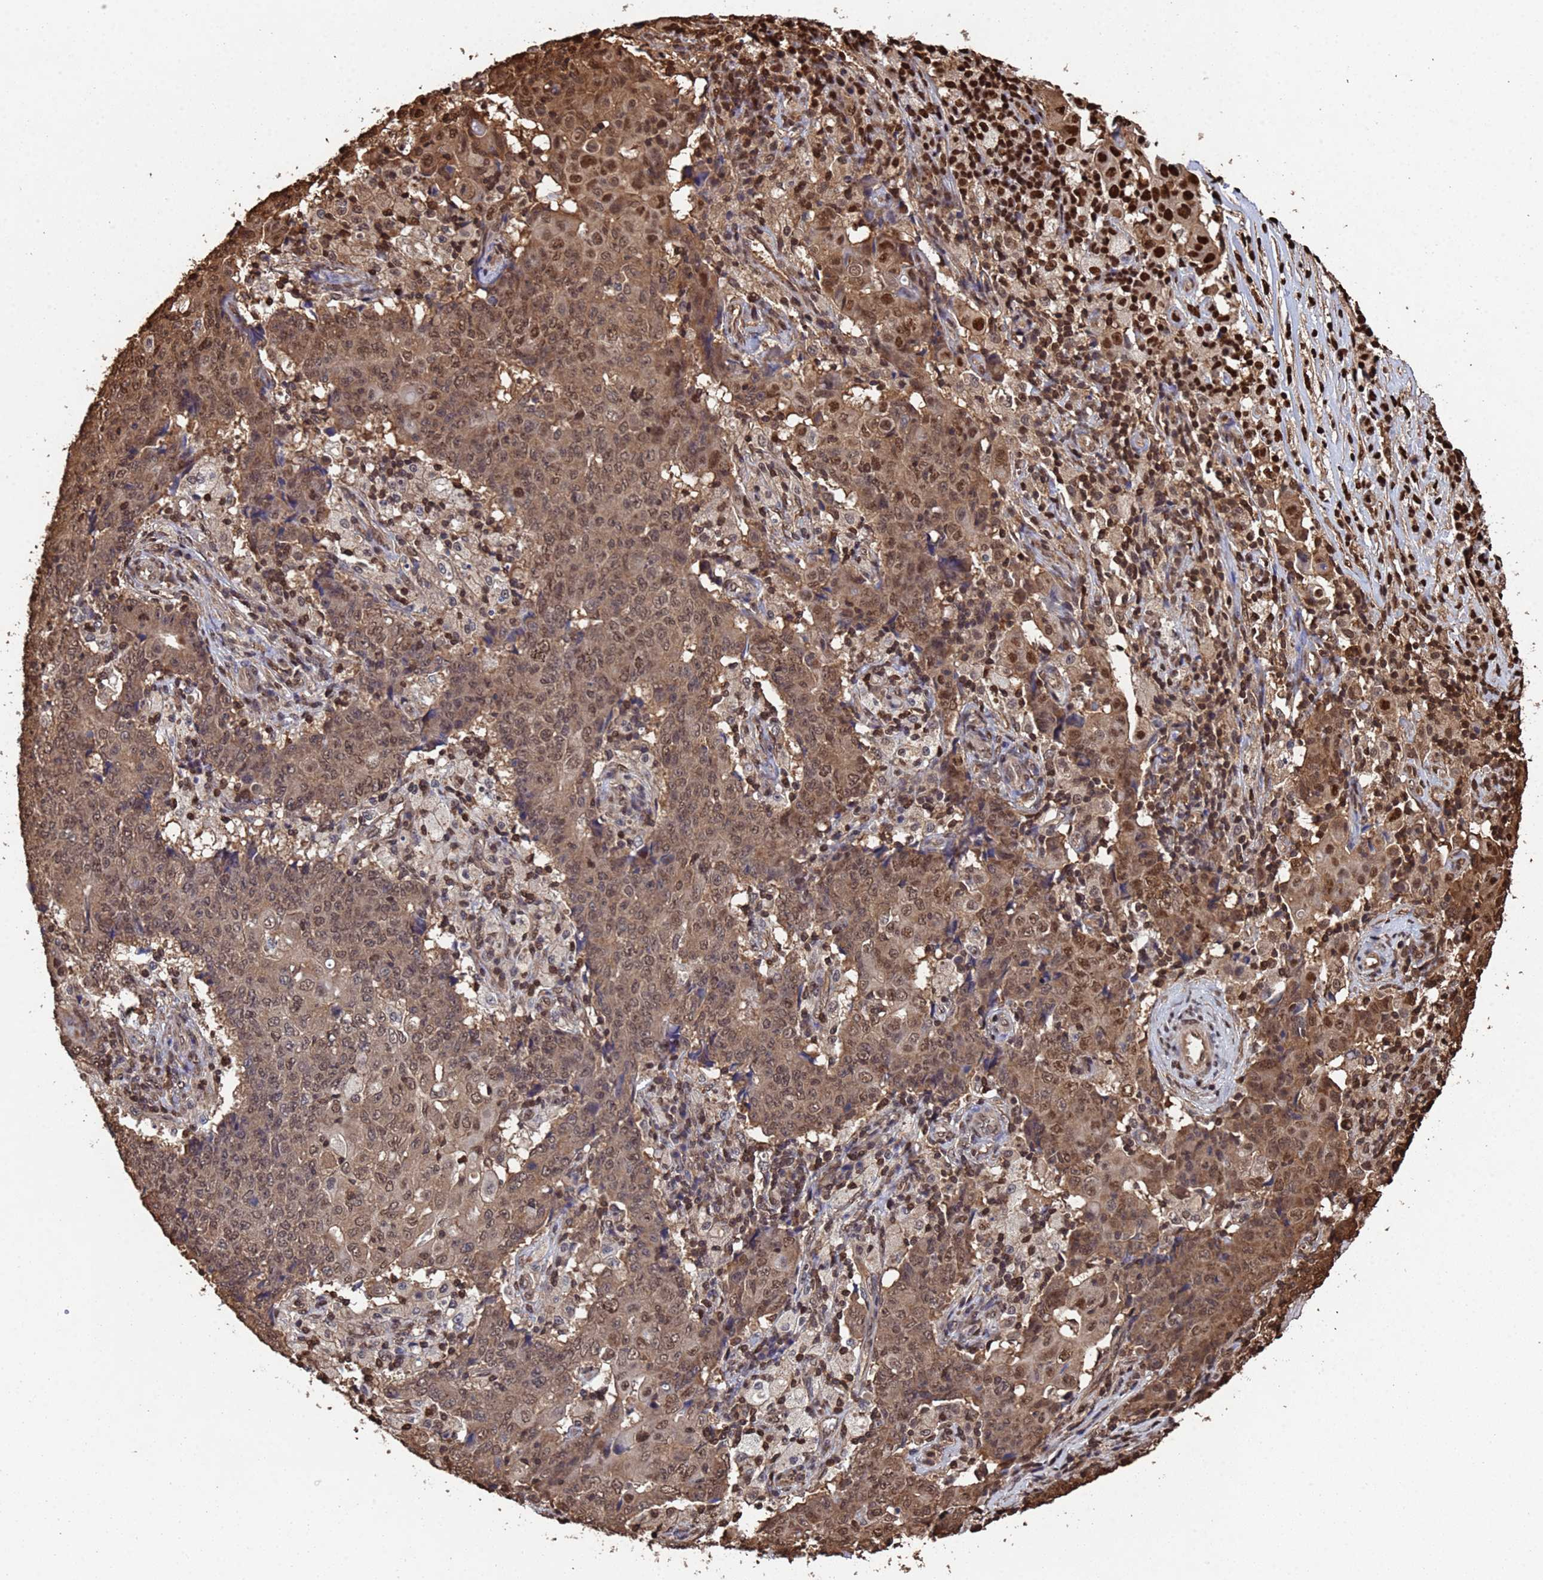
{"staining": {"intensity": "moderate", "quantity": ">75%", "location": "cytoplasmic/membranous,nuclear"}, "tissue": "ovarian cancer", "cell_type": "Tumor cells", "image_type": "cancer", "snomed": [{"axis": "morphology", "description": "Carcinoma, endometroid"}, {"axis": "topography", "description": "Ovary"}], "caption": "Protein expression analysis of ovarian cancer (endometroid carcinoma) shows moderate cytoplasmic/membranous and nuclear positivity in approximately >75% of tumor cells.", "gene": "SUMO4", "patient": {"sex": "female", "age": 42}}